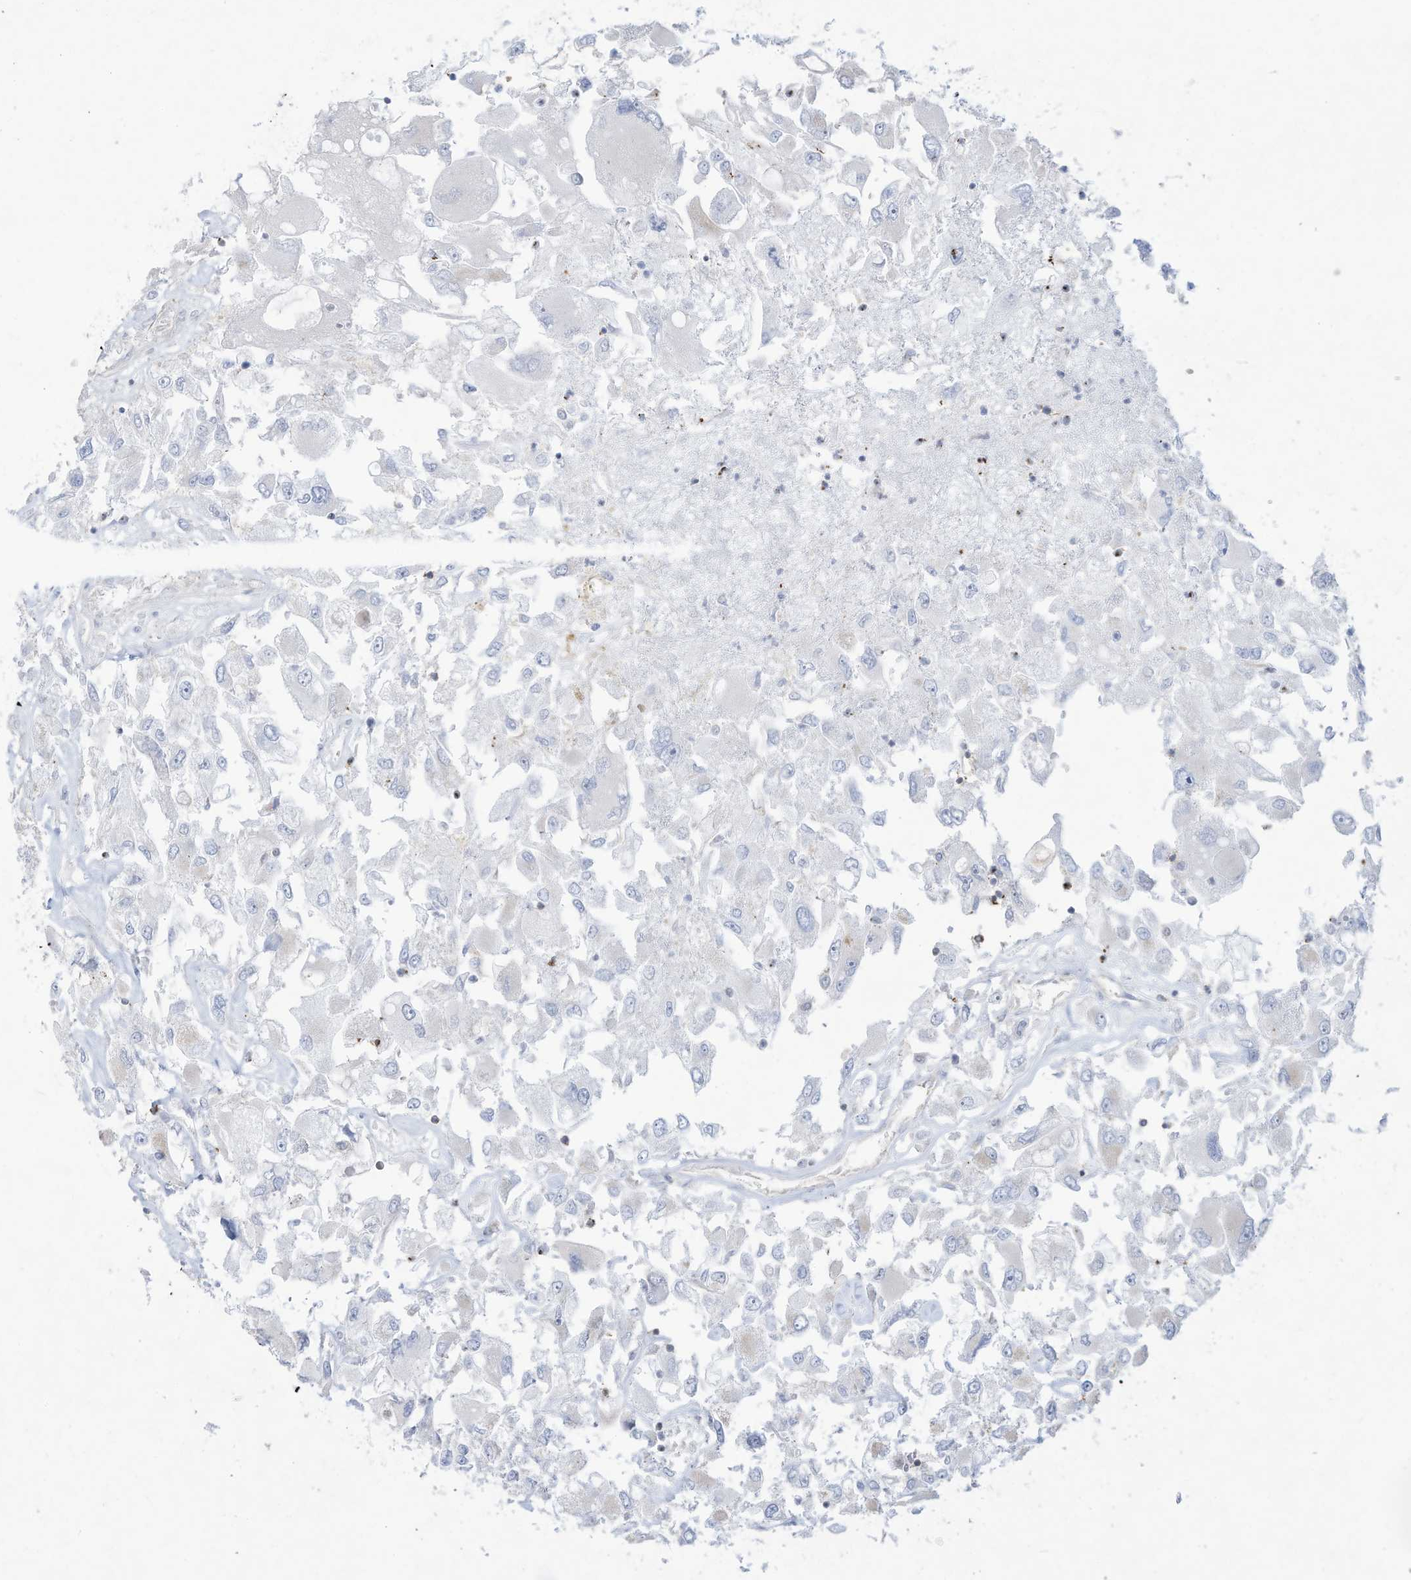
{"staining": {"intensity": "negative", "quantity": "none", "location": "none"}, "tissue": "renal cancer", "cell_type": "Tumor cells", "image_type": "cancer", "snomed": [{"axis": "morphology", "description": "Adenocarcinoma, NOS"}, {"axis": "topography", "description": "Kidney"}], "caption": "A high-resolution micrograph shows immunohistochemistry staining of renal cancer (adenocarcinoma), which exhibits no significant expression in tumor cells.", "gene": "THNSL2", "patient": {"sex": "female", "age": 52}}